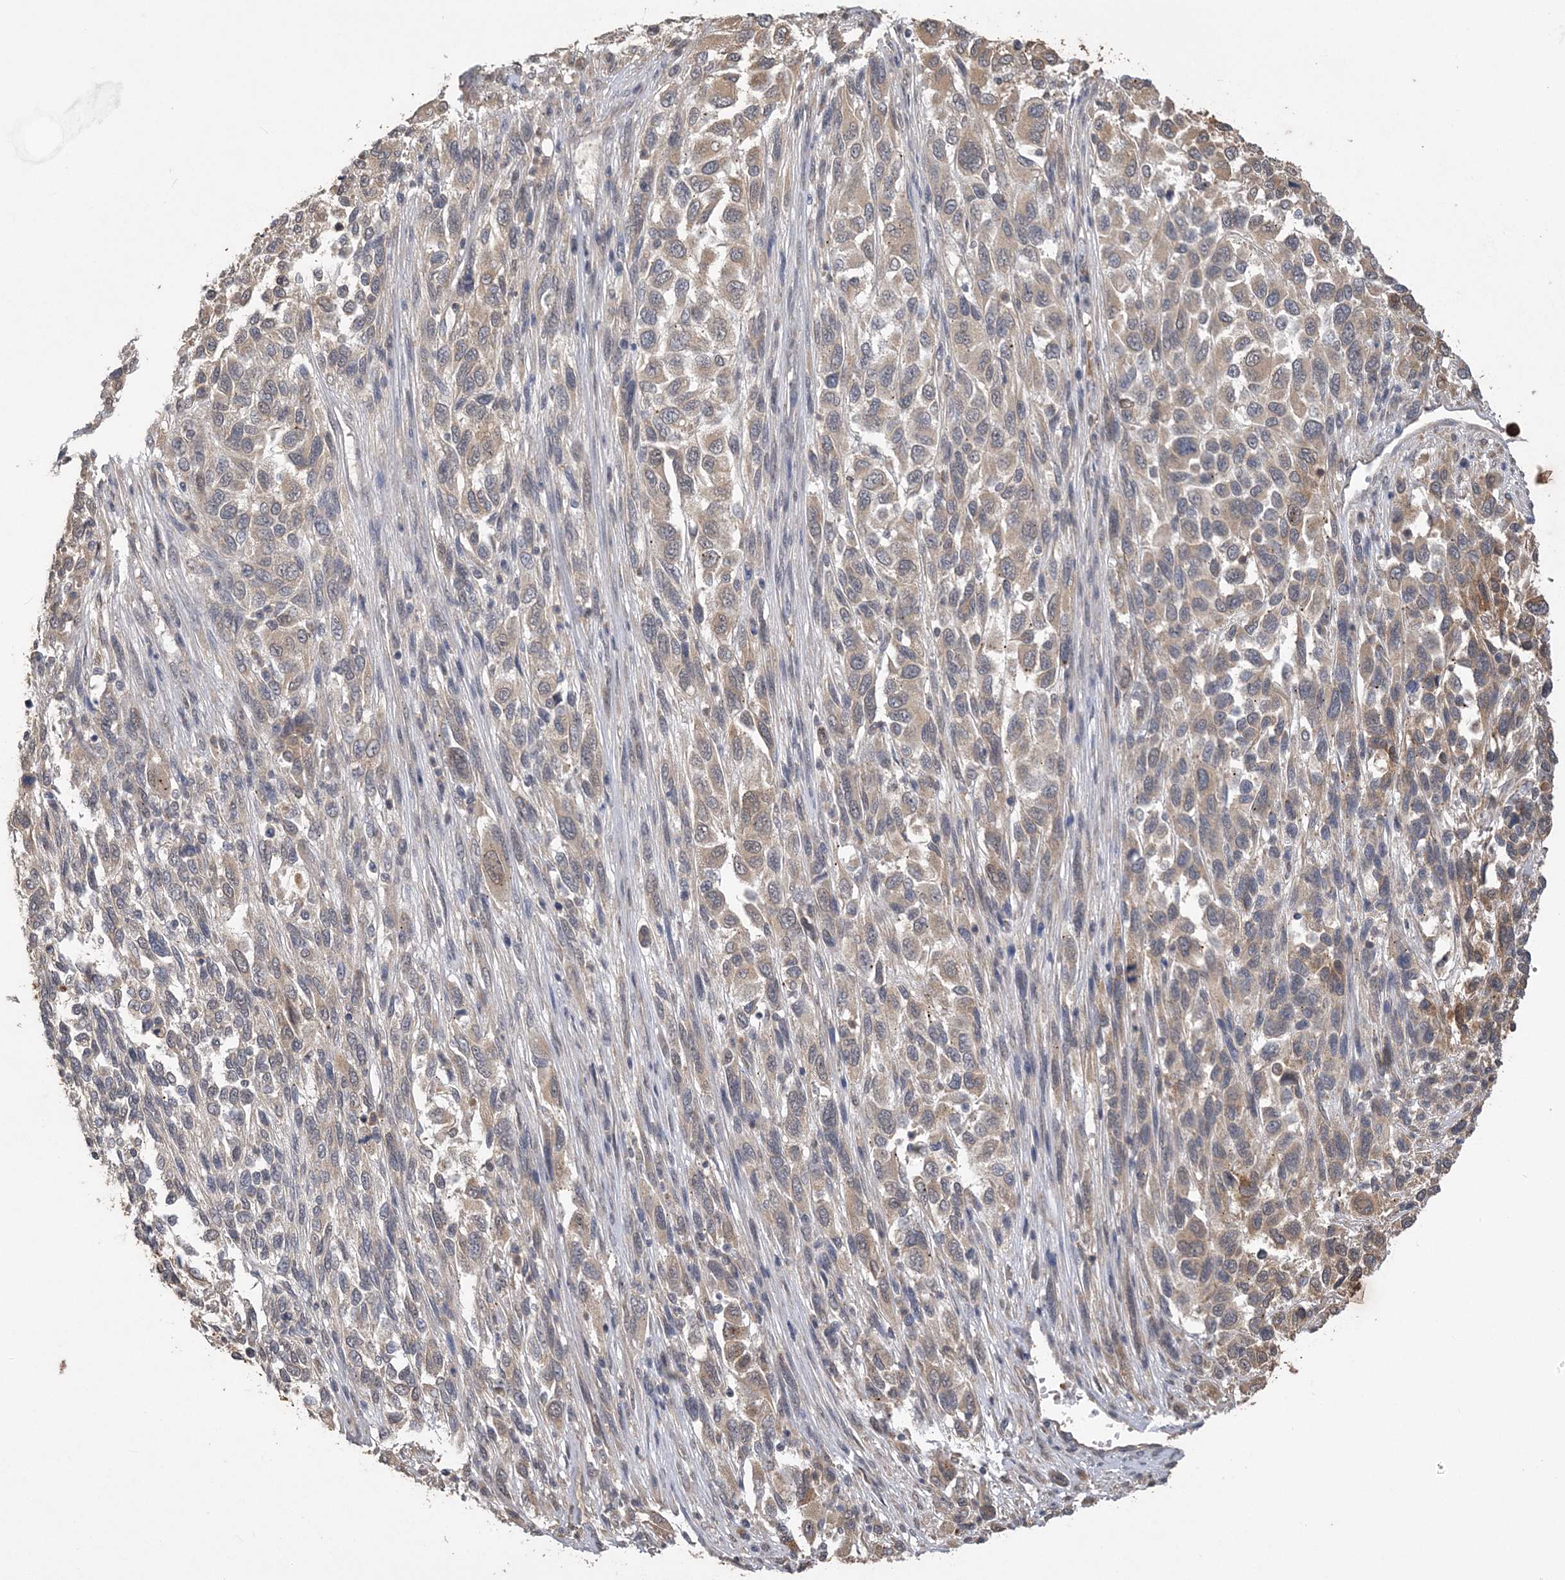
{"staining": {"intensity": "weak", "quantity": "25%-75%", "location": "cytoplasmic/membranous"}, "tissue": "melanoma", "cell_type": "Tumor cells", "image_type": "cancer", "snomed": [{"axis": "morphology", "description": "Malignant melanoma, Metastatic site"}, {"axis": "topography", "description": "Lymph node"}], "caption": "DAB immunohistochemical staining of human melanoma demonstrates weak cytoplasmic/membranous protein expression in about 25%-75% of tumor cells.", "gene": "ZBTB7A", "patient": {"sex": "male", "age": 61}}